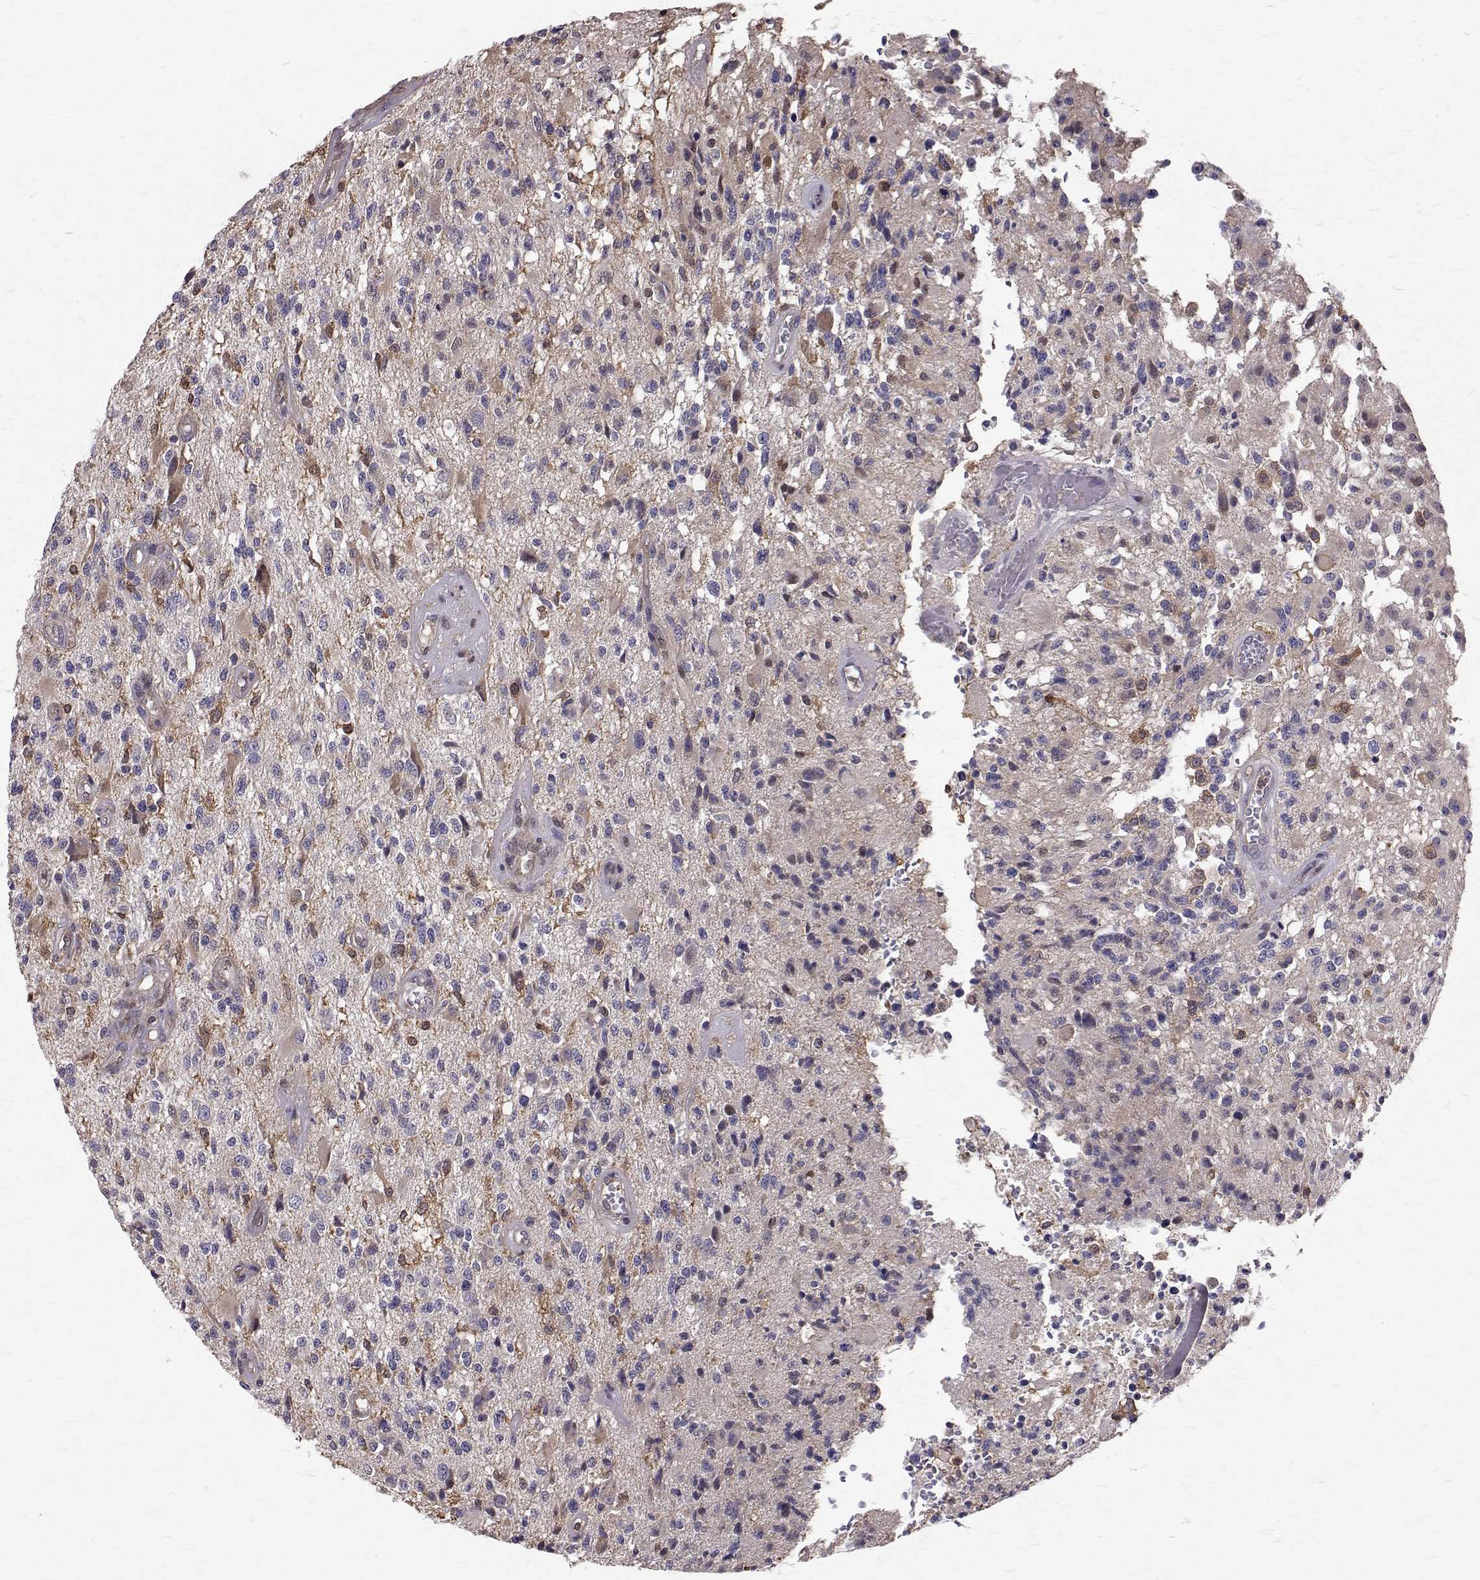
{"staining": {"intensity": "moderate", "quantity": "<25%", "location": "nuclear"}, "tissue": "glioma", "cell_type": "Tumor cells", "image_type": "cancer", "snomed": [{"axis": "morphology", "description": "Glioma, malignant, High grade"}, {"axis": "topography", "description": "Brain"}], "caption": "Protein staining exhibits moderate nuclear positivity in about <25% of tumor cells in glioma. The protein of interest is shown in brown color, while the nuclei are stained blue.", "gene": "CCDC89", "patient": {"sex": "female", "age": 63}}